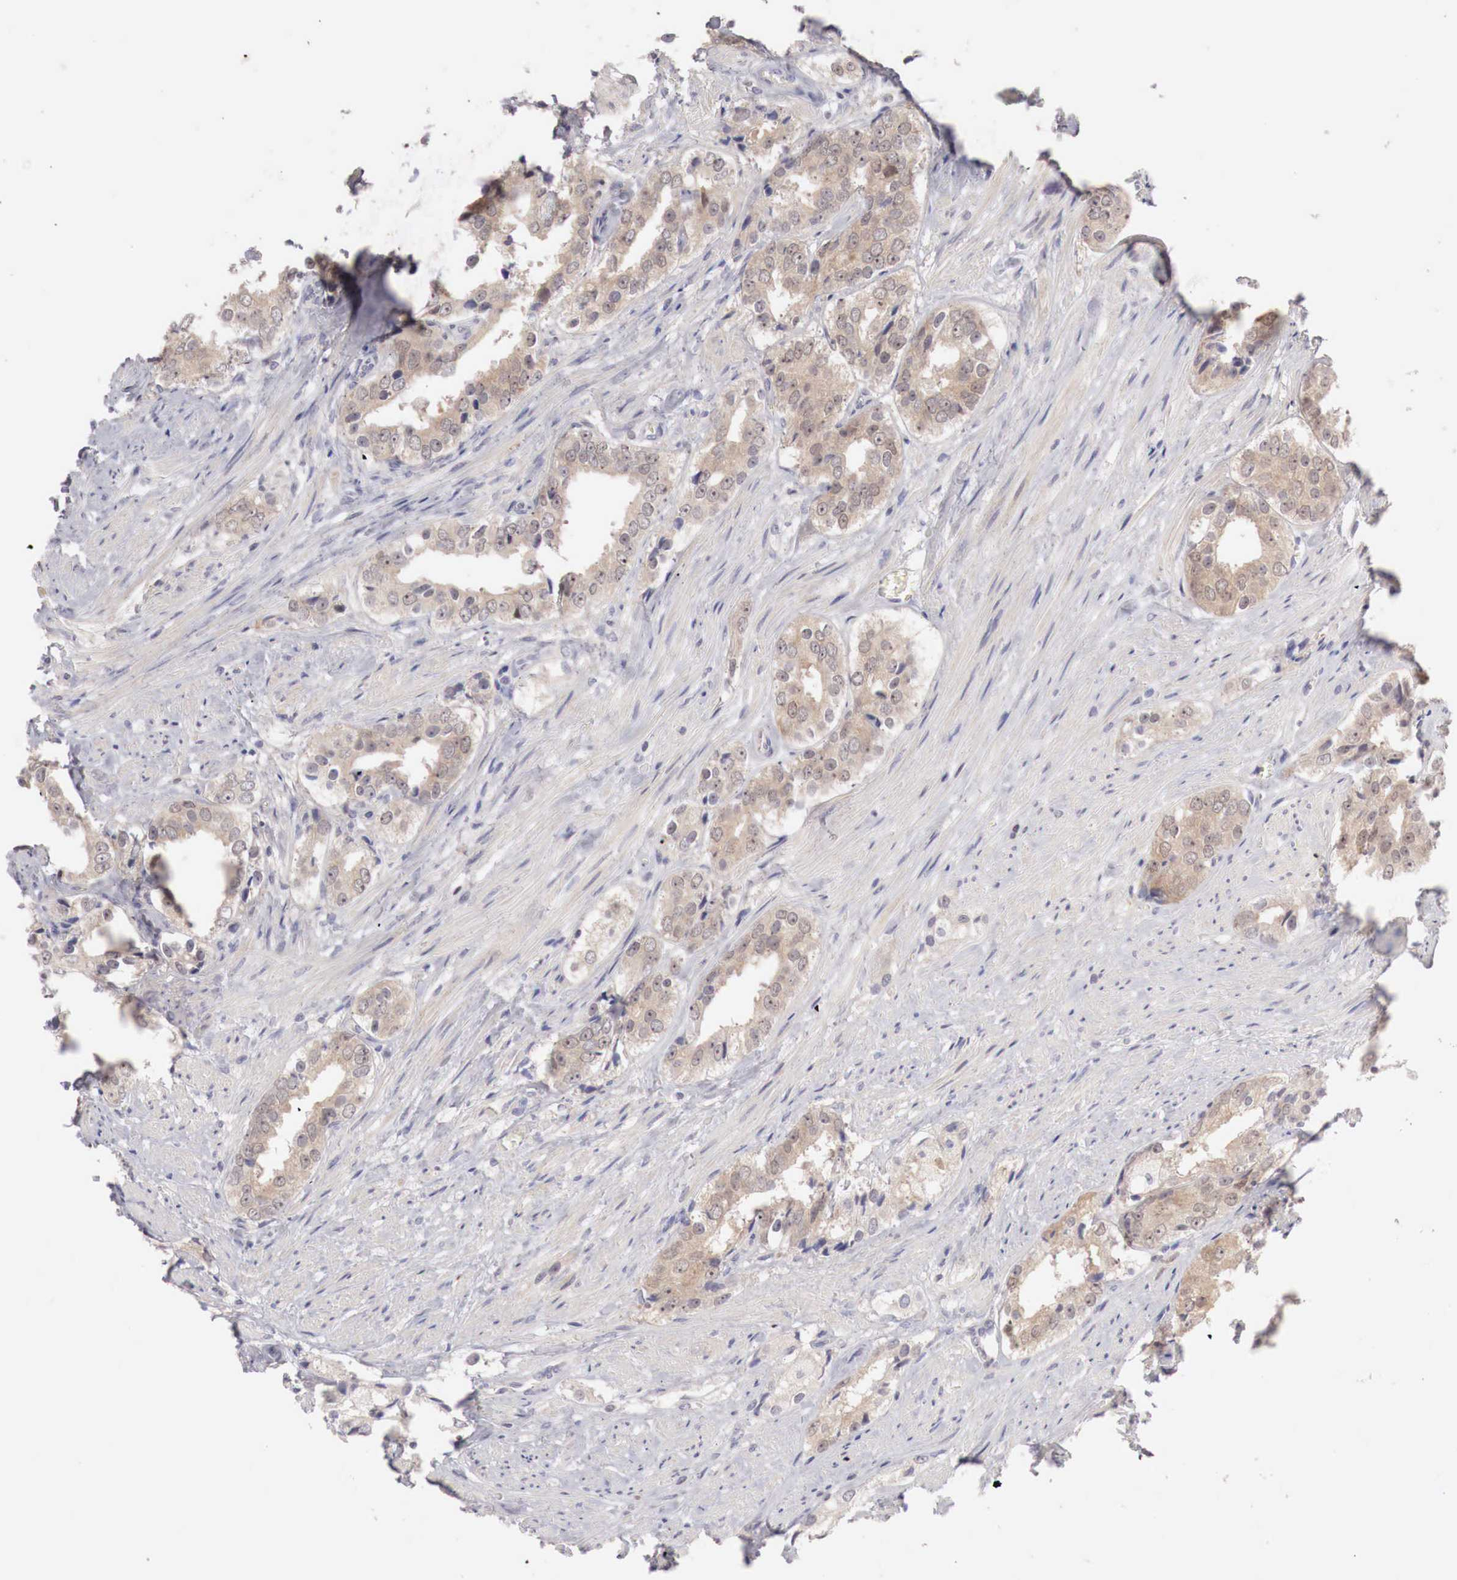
{"staining": {"intensity": "moderate", "quantity": "25%-75%", "location": "cytoplasmic/membranous"}, "tissue": "prostate cancer", "cell_type": "Tumor cells", "image_type": "cancer", "snomed": [{"axis": "morphology", "description": "Adenocarcinoma, Medium grade"}, {"axis": "topography", "description": "Prostate"}], "caption": "IHC image of neoplastic tissue: prostate cancer (adenocarcinoma (medium-grade)) stained using immunohistochemistry (IHC) displays medium levels of moderate protein expression localized specifically in the cytoplasmic/membranous of tumor cells, appearing as a cytoplasmic/membranous brown color.", "gene": "GATA1", "patient": {"sex": "male", "age": 73}}